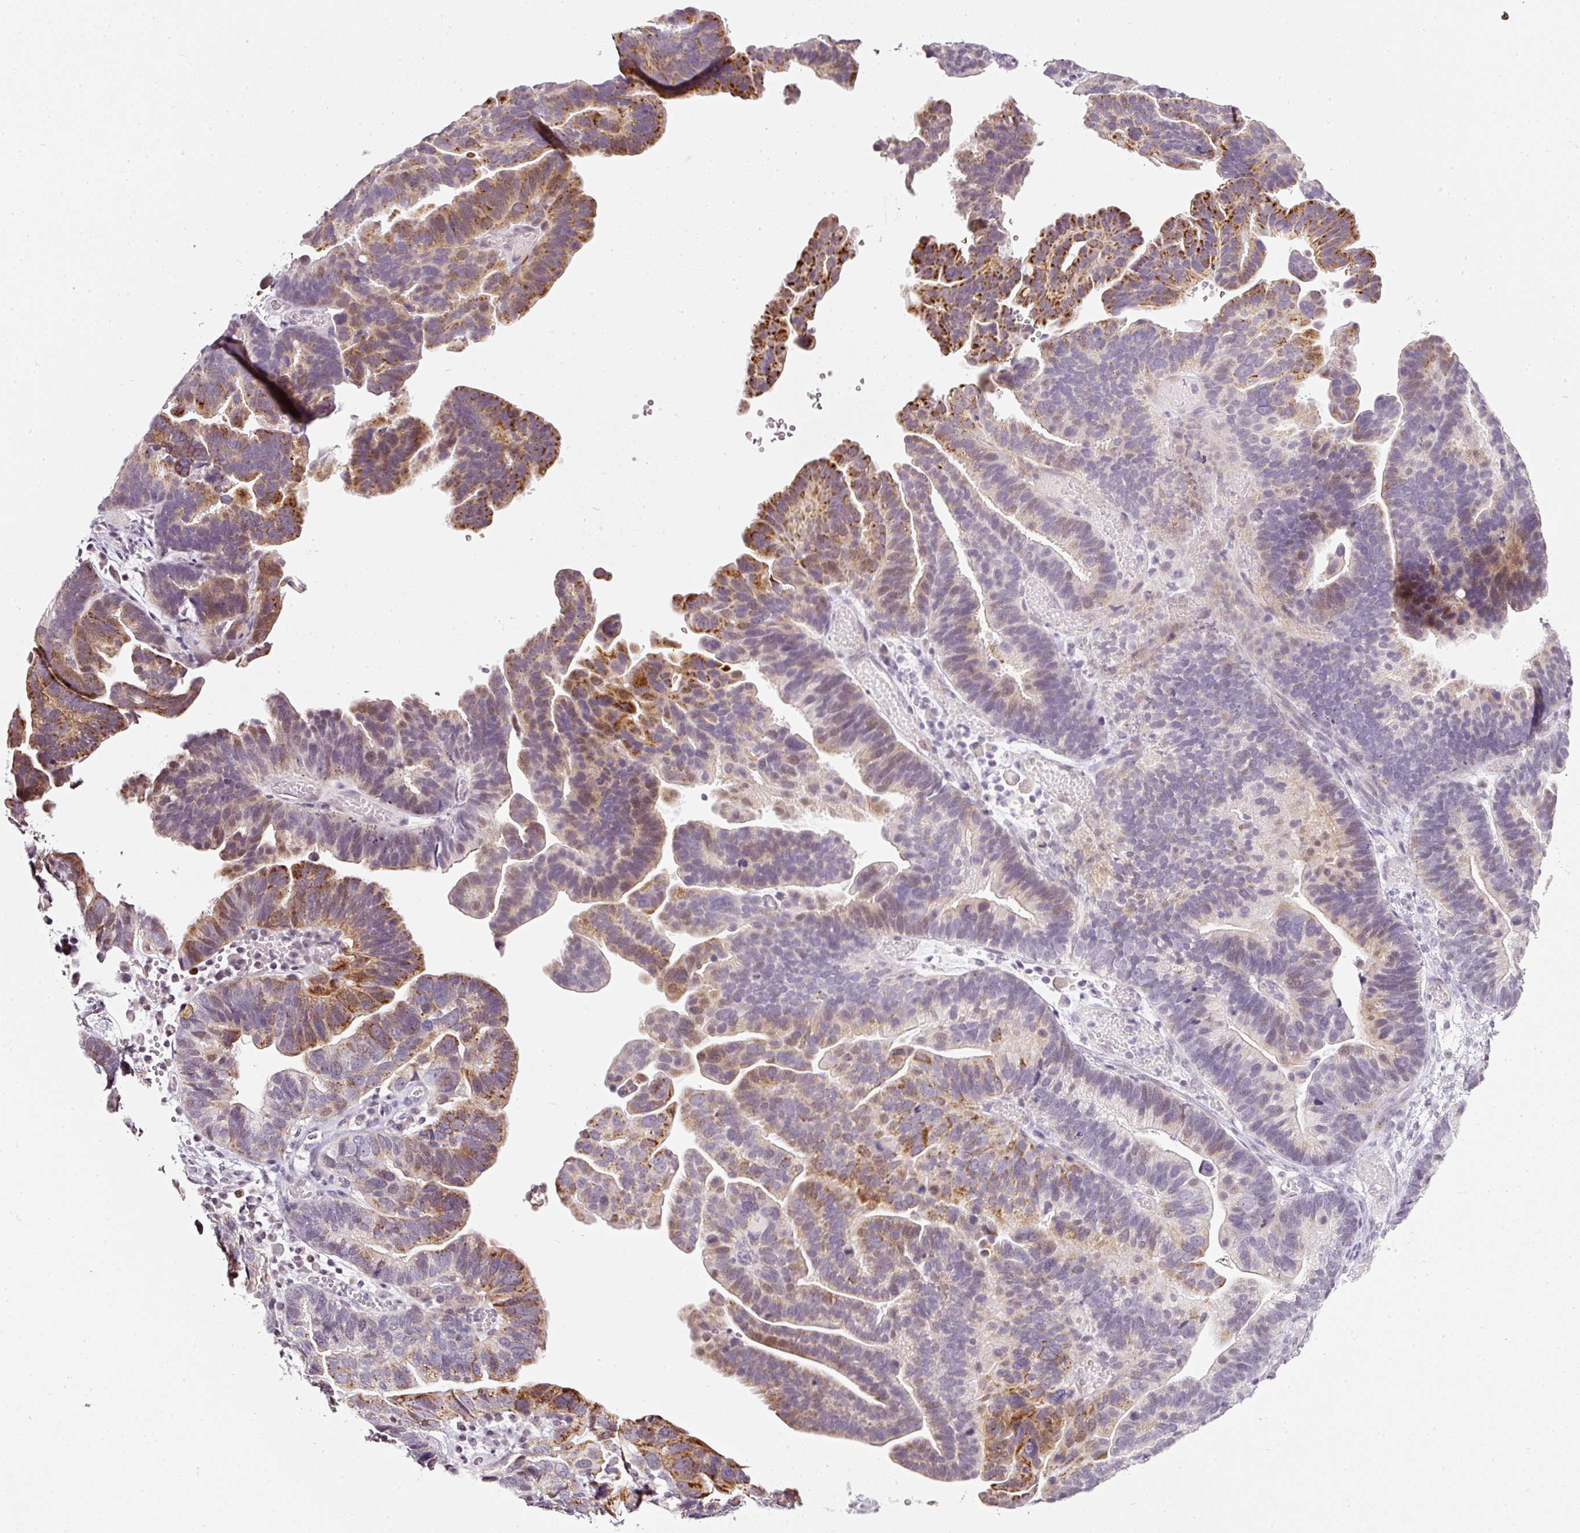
{"staining": {"intensity": "moderate", "quantity": "25%-75%", "location": "cytoplasmic/membranous"}, "tissue": "ovarian cancer", "cell_type": "Tumor cells", "image_type": "cancer", "snomed": [{"axis": "morphology", "description": "Cystadenocarcinoma, serous, NOS"}, {"axis": "topography", "description": "Ovary"}], "caption": "Serous cystadenocarcinoma (ovarian) was stained to show a protein in brown. There is medium levels of moderate cytoplasmic/membranous positivity in about 25%-75% of tumor cells.", "gene": "NRDE2", "patient": {"sex": "female", "age": 56}}